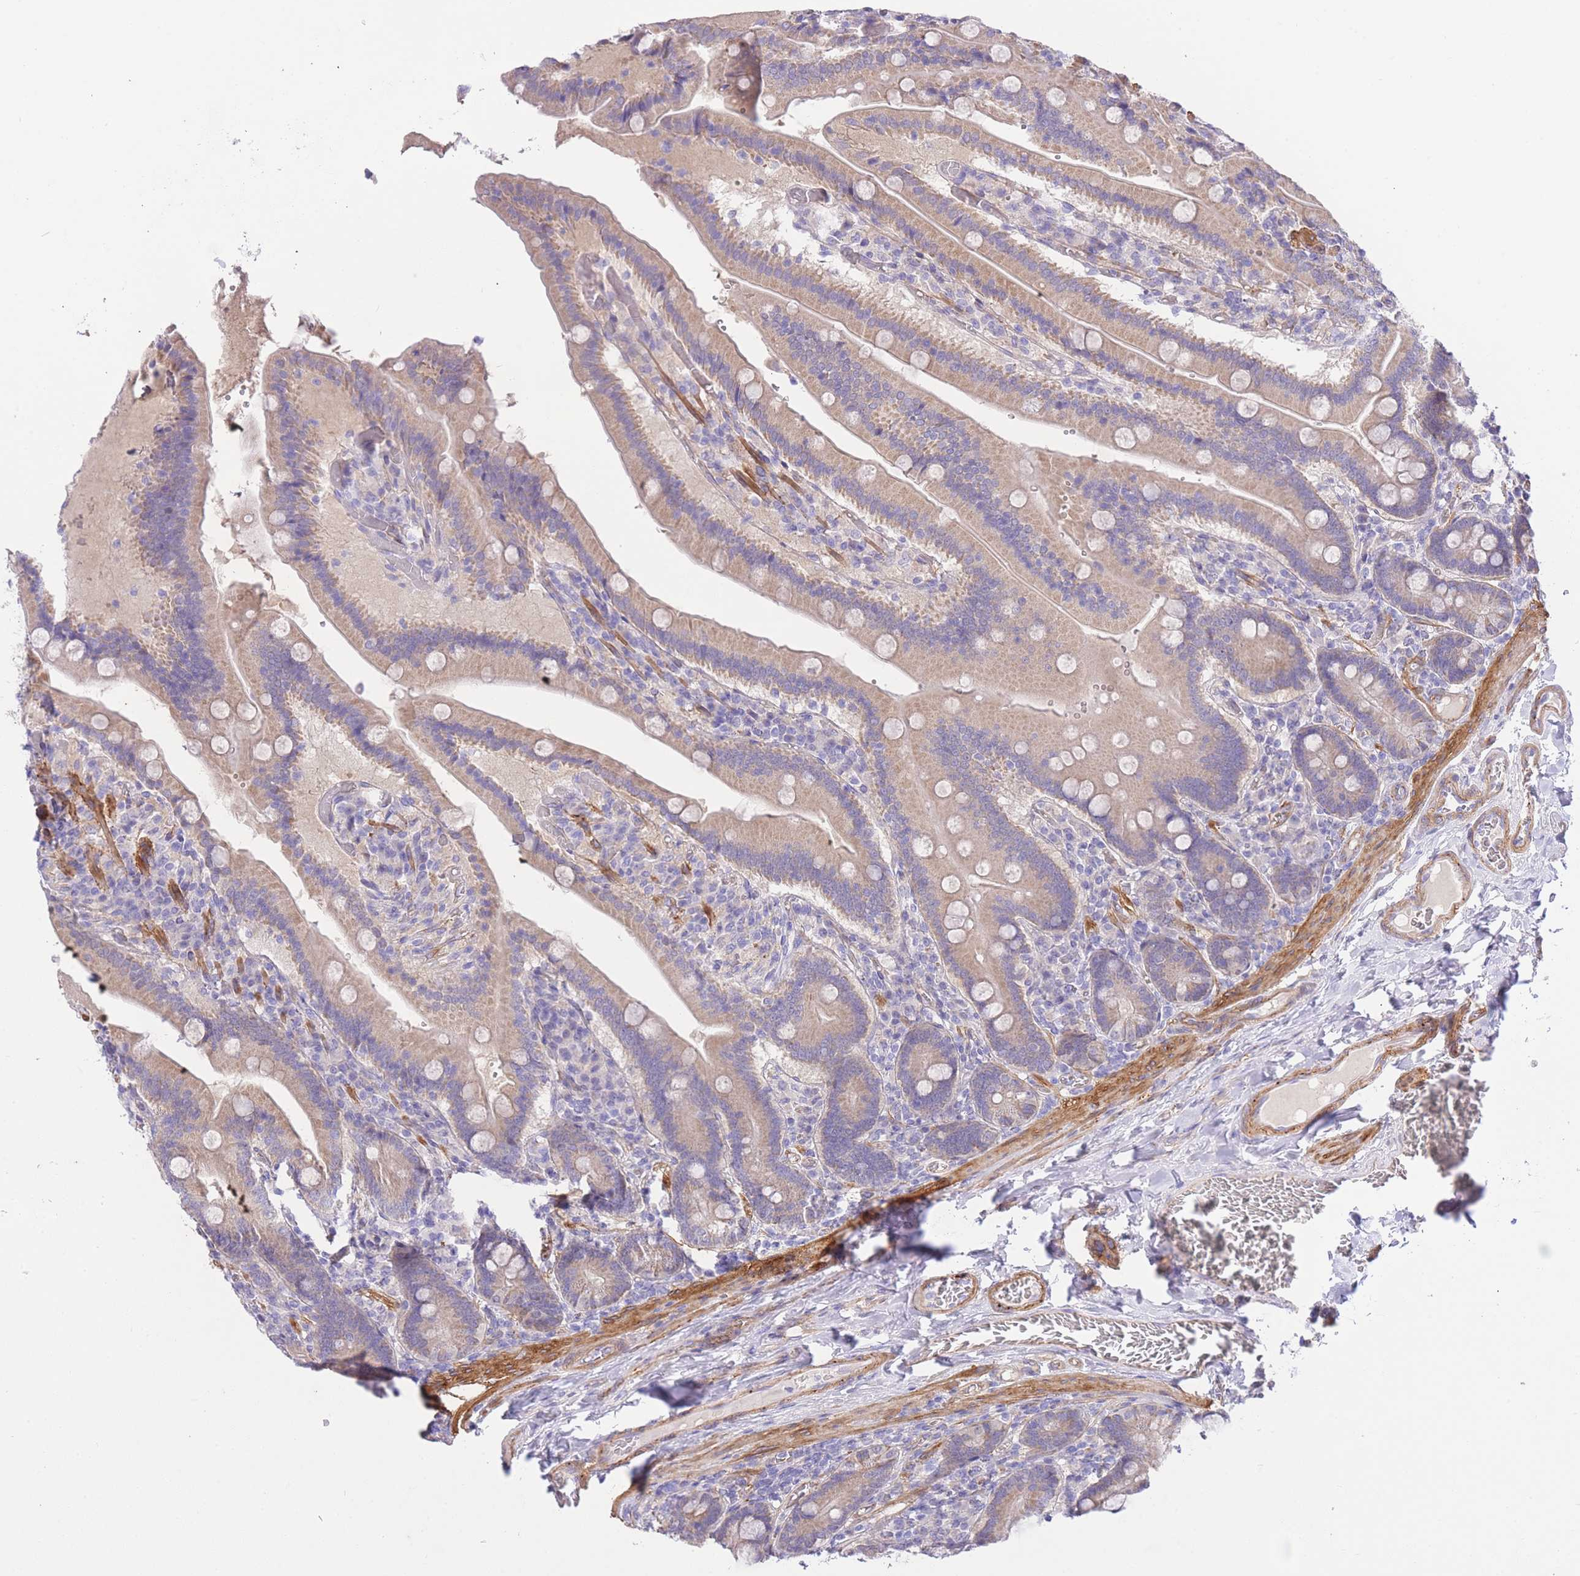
{"staining": {"intensity": "weak", "quantity": "25%-75%", "location": "cytoplasmic/membranous"}, "tissue": "duodenum", "cell_type": "Glandular cells", "image_type": "normal", "snomed": [{"axis": "morphology", "description": "Normal tissue, NOS"}, {"axis": "topography", "description": "Duodenum"}], "caption": "DAB (3,3'-diaminobenzidine) immunohistochemical staining of benign human duodenum exhibits weak cytoplasmic/membranous protein positivity in about 25%-75% of glandular cells.", "gene": "PGM1", "patient": {"sex": "female", "age": 62}}